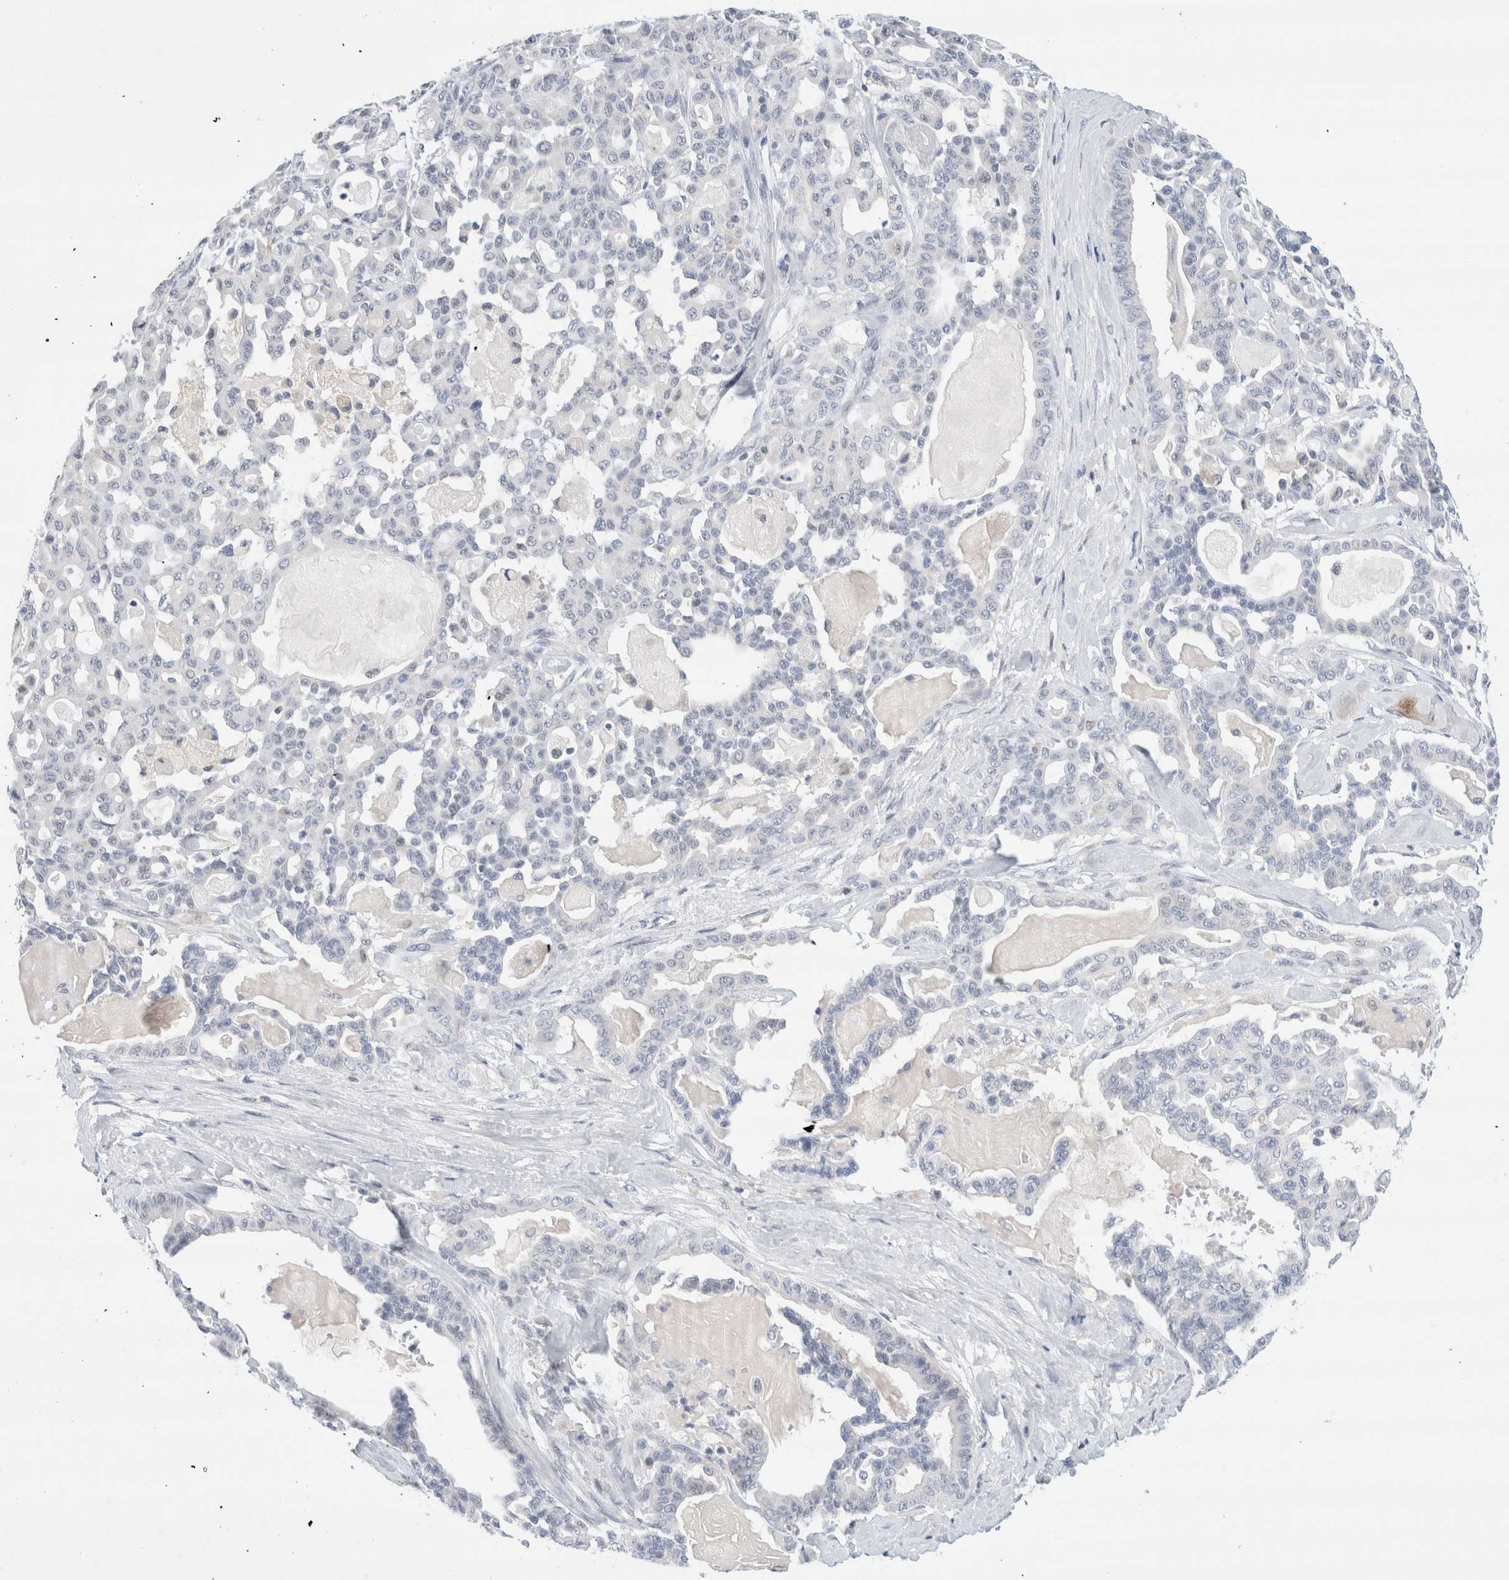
{"staining": {"intensity": "negative", "quantity": "none", "location": "none"}, "tissue": "pancreatic cancer", "cell_type": "Tumor cells", "image_type": "cancer", "snomed": [{"axis": "morphology", "description": "Adenocarcinoma, NOS"}, {"axis": "topography", "description": "Pancreas"}], "caption": "There is no significant expression in tumor cells of pancreatic cancer.", "gene": "SLC22A12", "patient": {"sex": "male", "age": 63}}